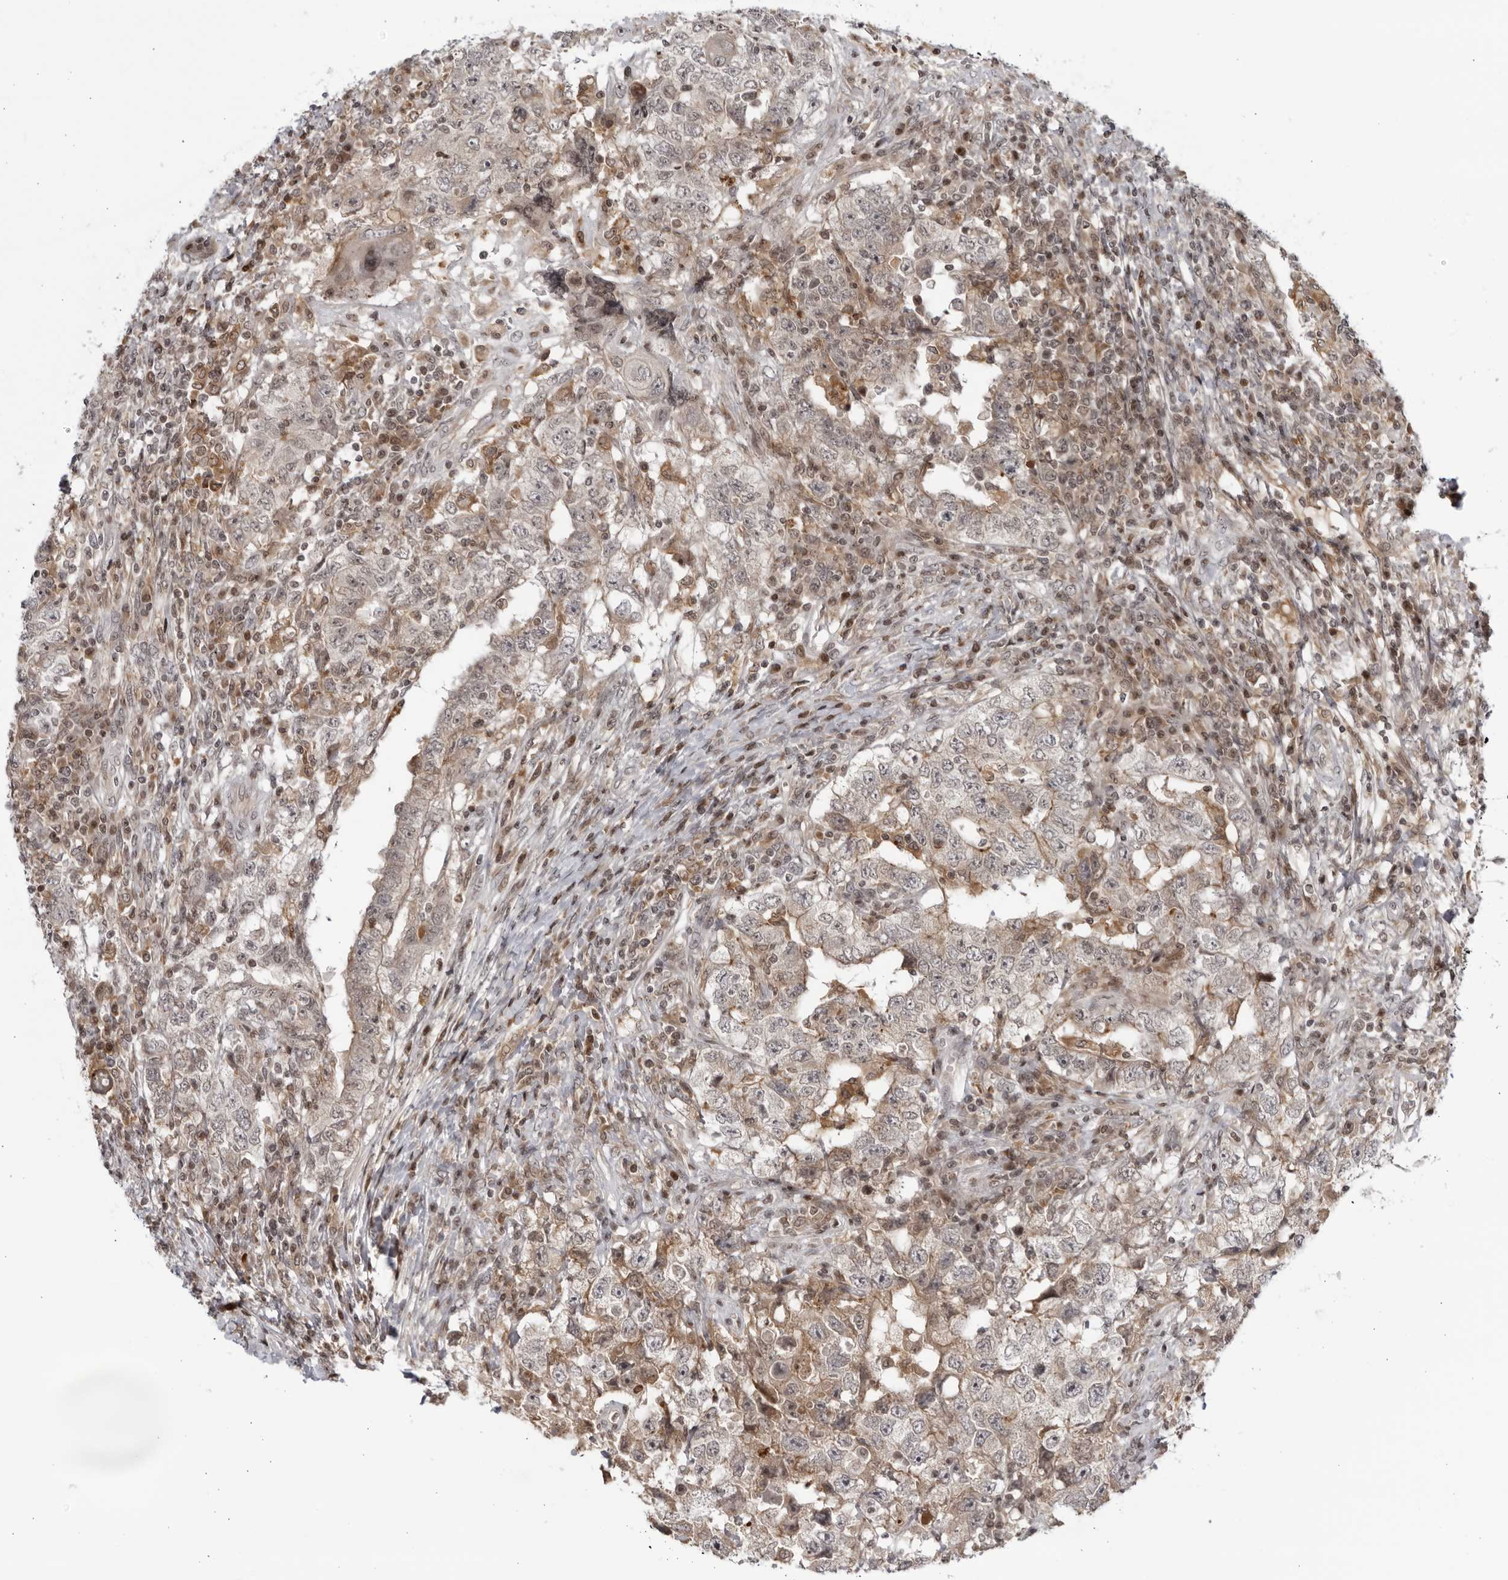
{"staining": {"intensity": "weak", "quantity": "<25%", "location": "cytoplasmic/membranous"}, "tissue": "testis cancer", "cell_type": "Tumor cells", "image_type": "cancer", "snomed": [{"axis": "morphology", "description": "Carcinoma, Embryonal, NOS"}, {"axis": "topography", "description": "Testis"}], "caption": "IHC photomicrograph of neoplastic tissue: embryonal carcinoma (testis) stained with DAB (3,3'-diaminobenzidine) reveals no significant protein staining in tumor cells.", "gene": "DTL", "patient": {"sex": "male", "age": 26}}